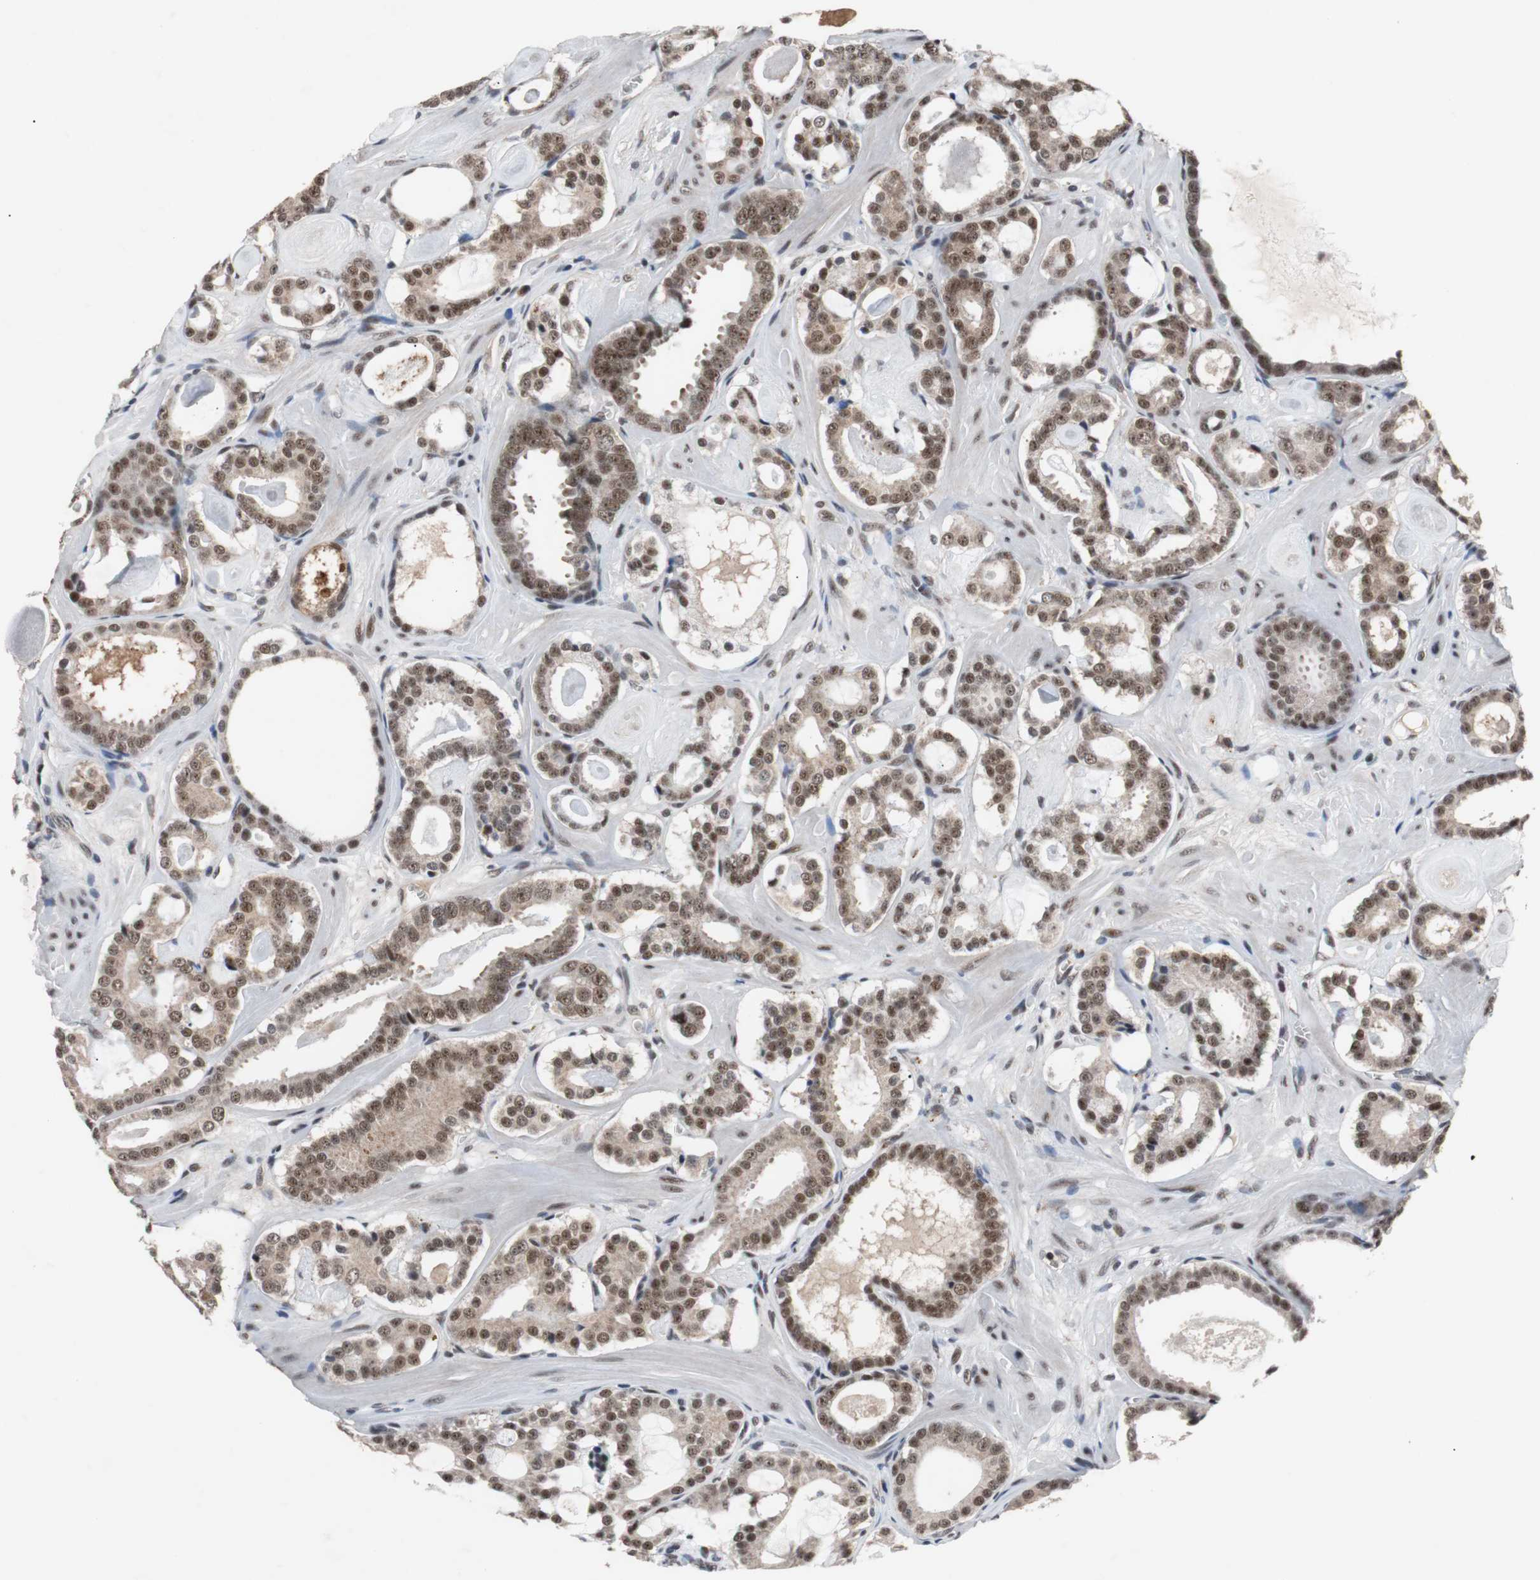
{"staining": {"intensity": "moderate", "quantity": ">75%", "location": "nuclear"}, "tissue": "prostate cancer", "cell_type": "Tumor cells", "image_type": "cancer", "snomed": [{"axis": "morphology", "description": "Adenocarcinoma, Low grade"}, {"axis": "topography", "description": "Prostate"}], "caption": "High-magnification brightfield microscopy of prostate adenocarcinoma (low-grade) stained with DAB (brown) and counterstained with hematoxylin (blue). tumor cells exhibit moderate nuclear positivity is identified in approximately>75% of cells.", "gene": "USP28", "patient": {"sex": "male", "age": 57}}